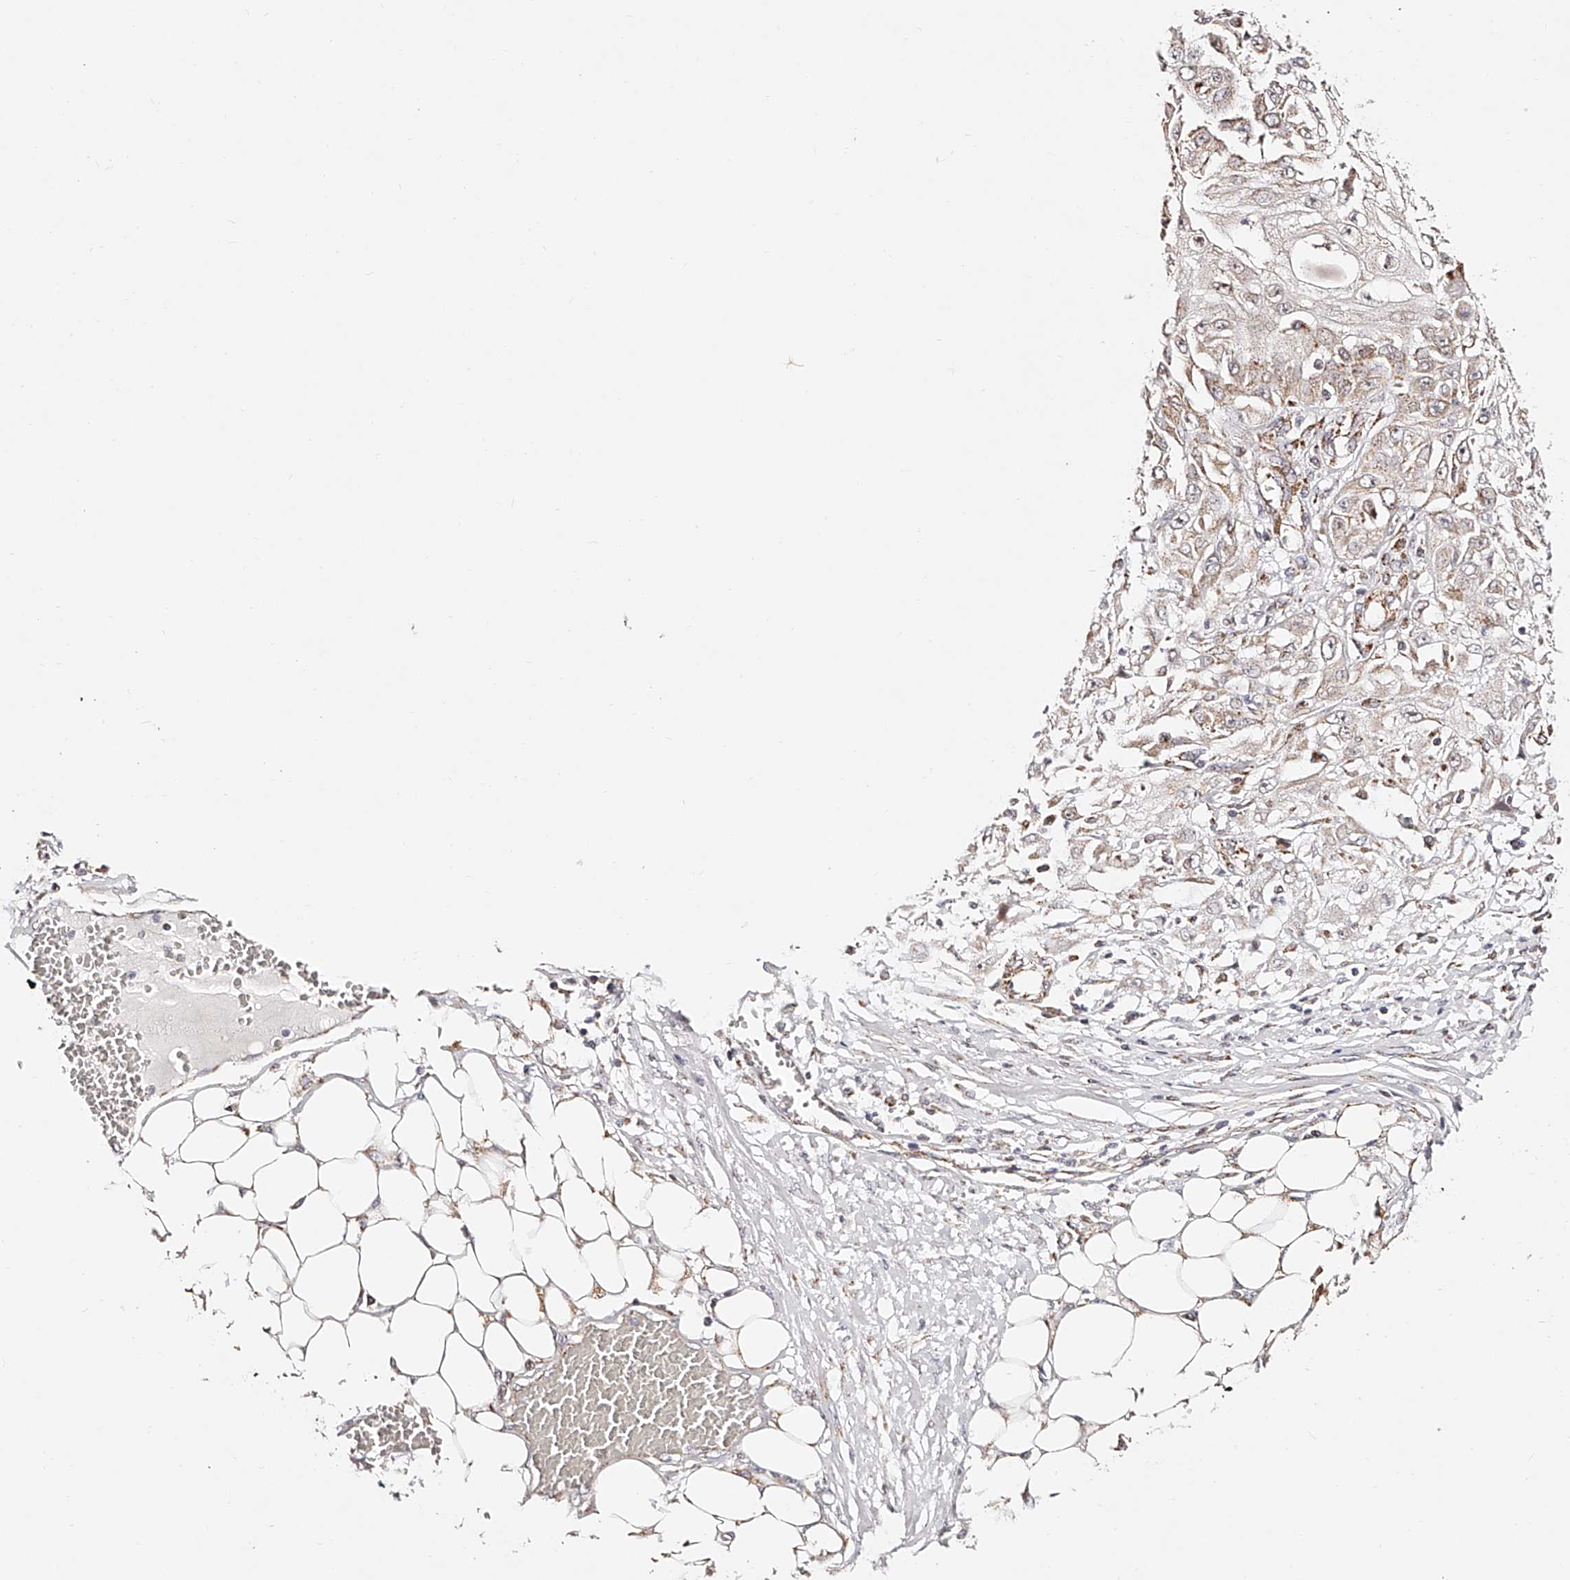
{"staining": {"intensity": "weak", "quantity": "25%-75%", "location": "cytoplasmic/membranous"}, "tissue": "skin cancer", "cell_type": "Tumor cells", "image_type": "cancer", "snomed": [{"axis": "morphology", "description": "Squamous cell carcinoma, NOS"}, {"axis": "morphology", "description": "Squamous cell carcinoma, metastatic, NOS"}, {"axis": "topography", "description": "Skin"}, {"axis": "topography", "description": "Lymph node"}], "caption": "Protein analysis of skin cancer (metastatic squamous cell carcinoma) tissue shows weak cytoplasmic/membranous positivity in about 25%-75% of tumor cells. (Stains: DAB (3,3'-diaminobenzidine) in brown, nuclei in blue, Microscopy: brightfield microscopy at high magnification).", "gene": "NDUFV3", "patient": {"sex": "male", "age": 75}}